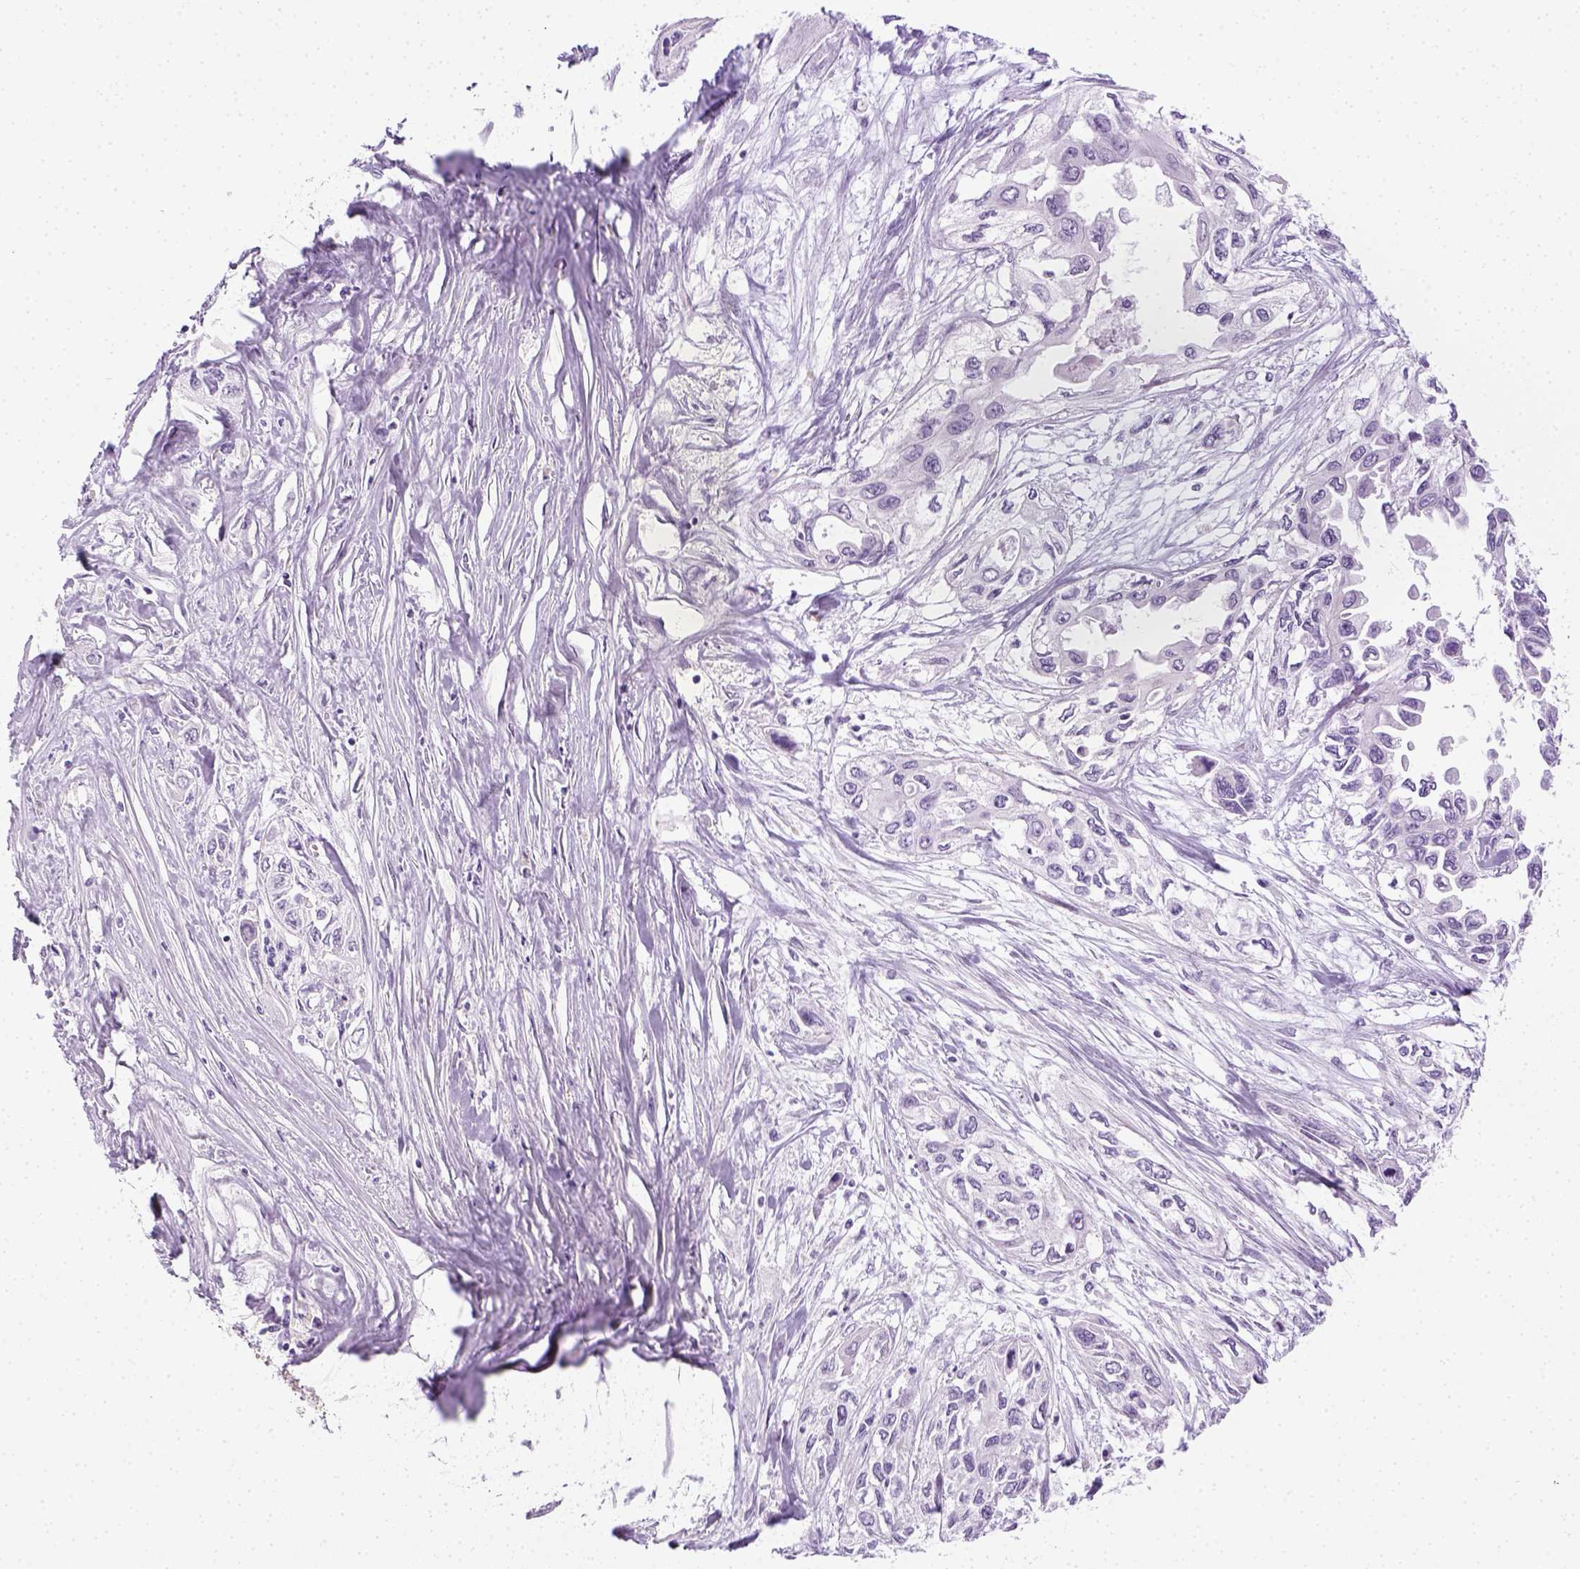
{"staining": {"intensity": "negative", "quantity": "none", "location": "none"}, "tissue": "pancreatic cancer", "cell_type": "Tumor cells", "image_type": "cancer", "snomed": [{"axis": "morphology", "description": "Adenocarcinoma, NOS"}, {"axis": "topography", "description": "Pancreas"}], "caption": "Tumor cells are negative for protein expression in human adenocarcinoma (pancreatic). (Brightfield microscopy of DAB (3,3'-diaminobenzidine) IHC at high magnification).", "gene": "LGSN", "patient": {"sex": "female", "age": 55}}